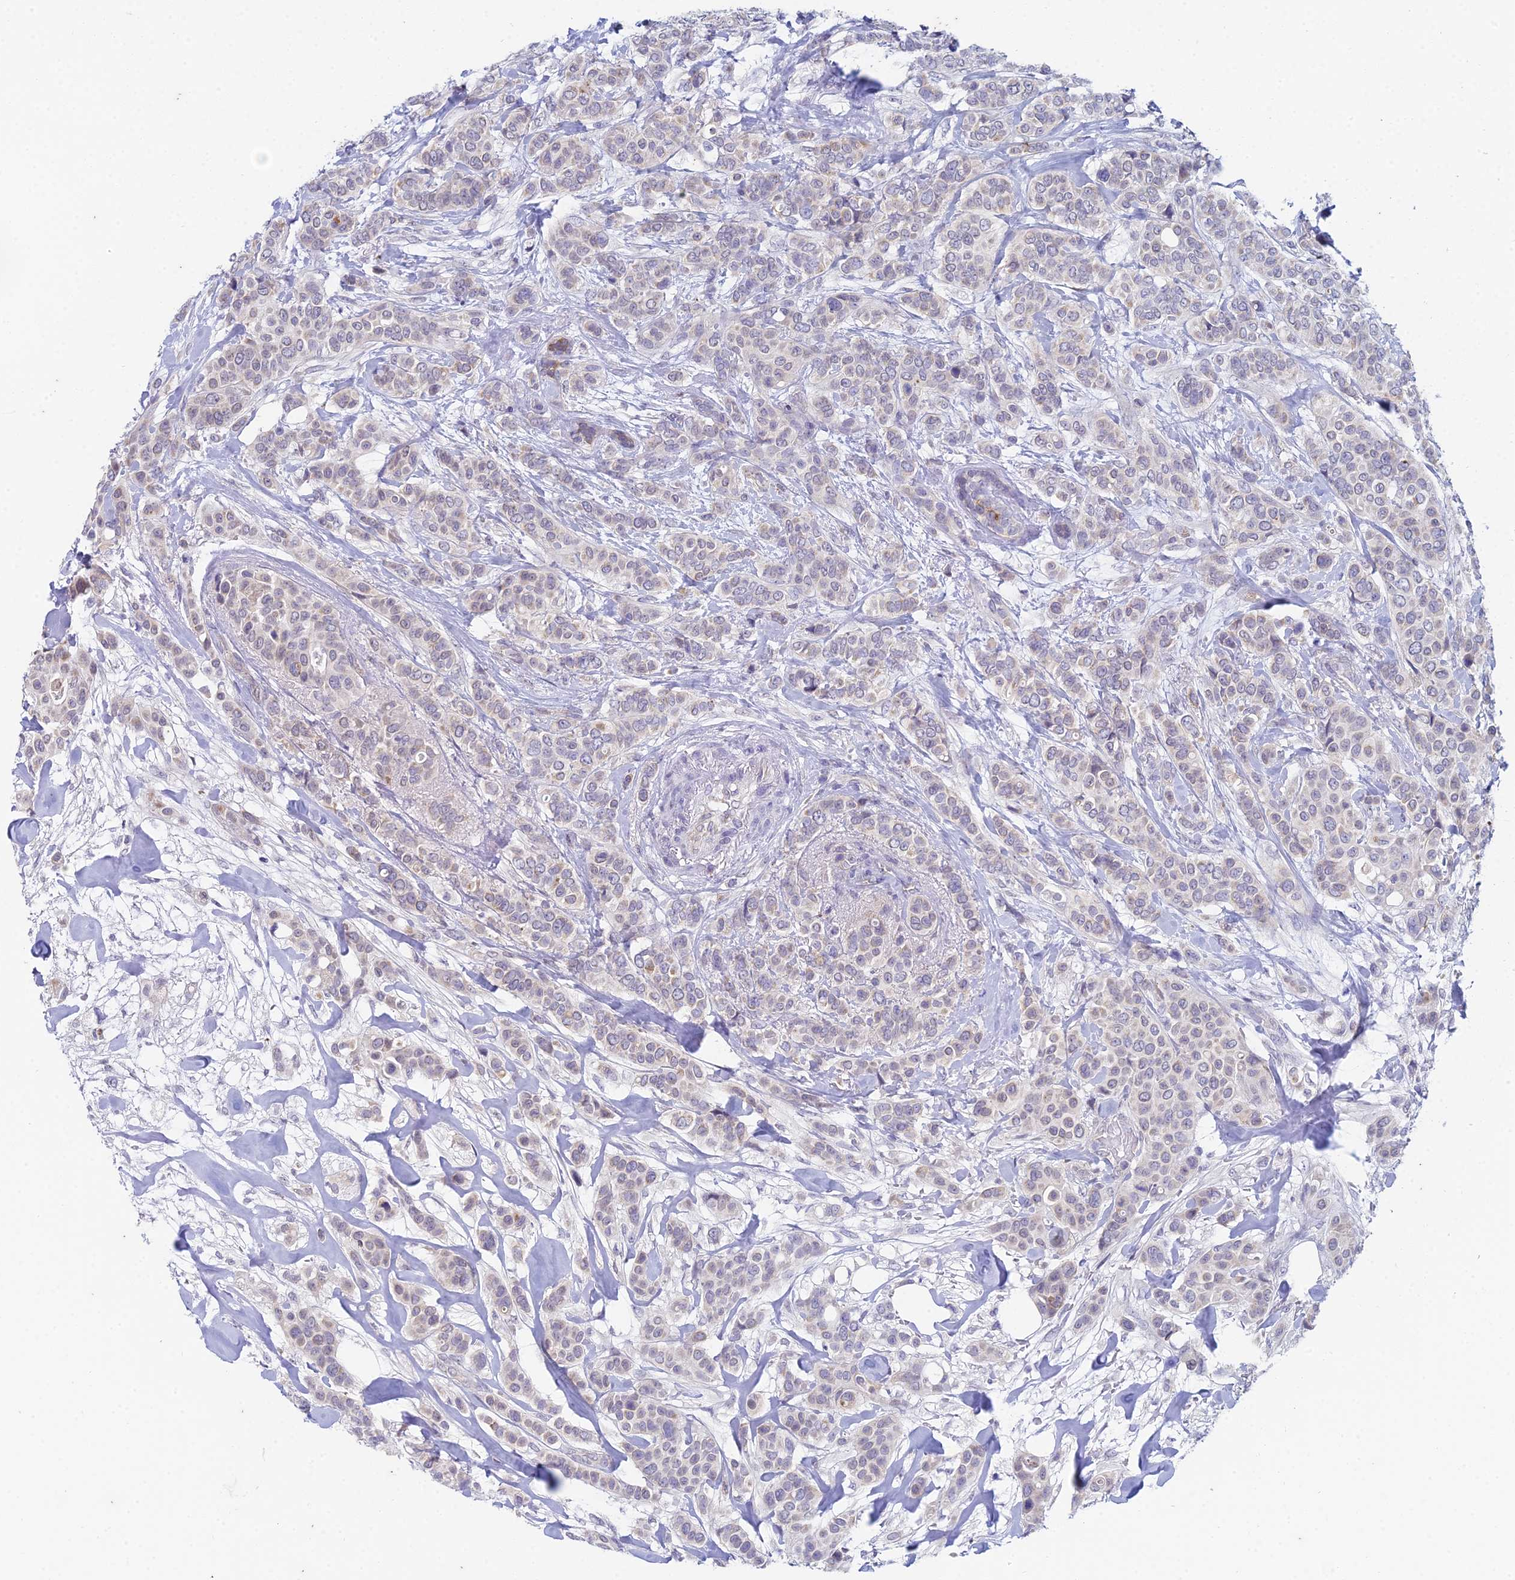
{"staining": {"intensity": "weak", "quantity": "25%-75%", "location": "cytoplasmic/membranous"}, "tissue": "breast cancer", "cell_type": "Tumor cells", "image_type": "cancer", "snomed": [{"axis": "morphology", "description": "Lobular carcinoma"}, {"axis": "topography", "description": "Breast"}], "caption": "Human lobular carcinoma (breast) stained with a brown dye displays weak cytoplasmic/membranous positive positivity in approximately 25%-75% of tumor cells.", "gene": "EEF2KMT", "patient": {"sex": "female", "age": 51}}